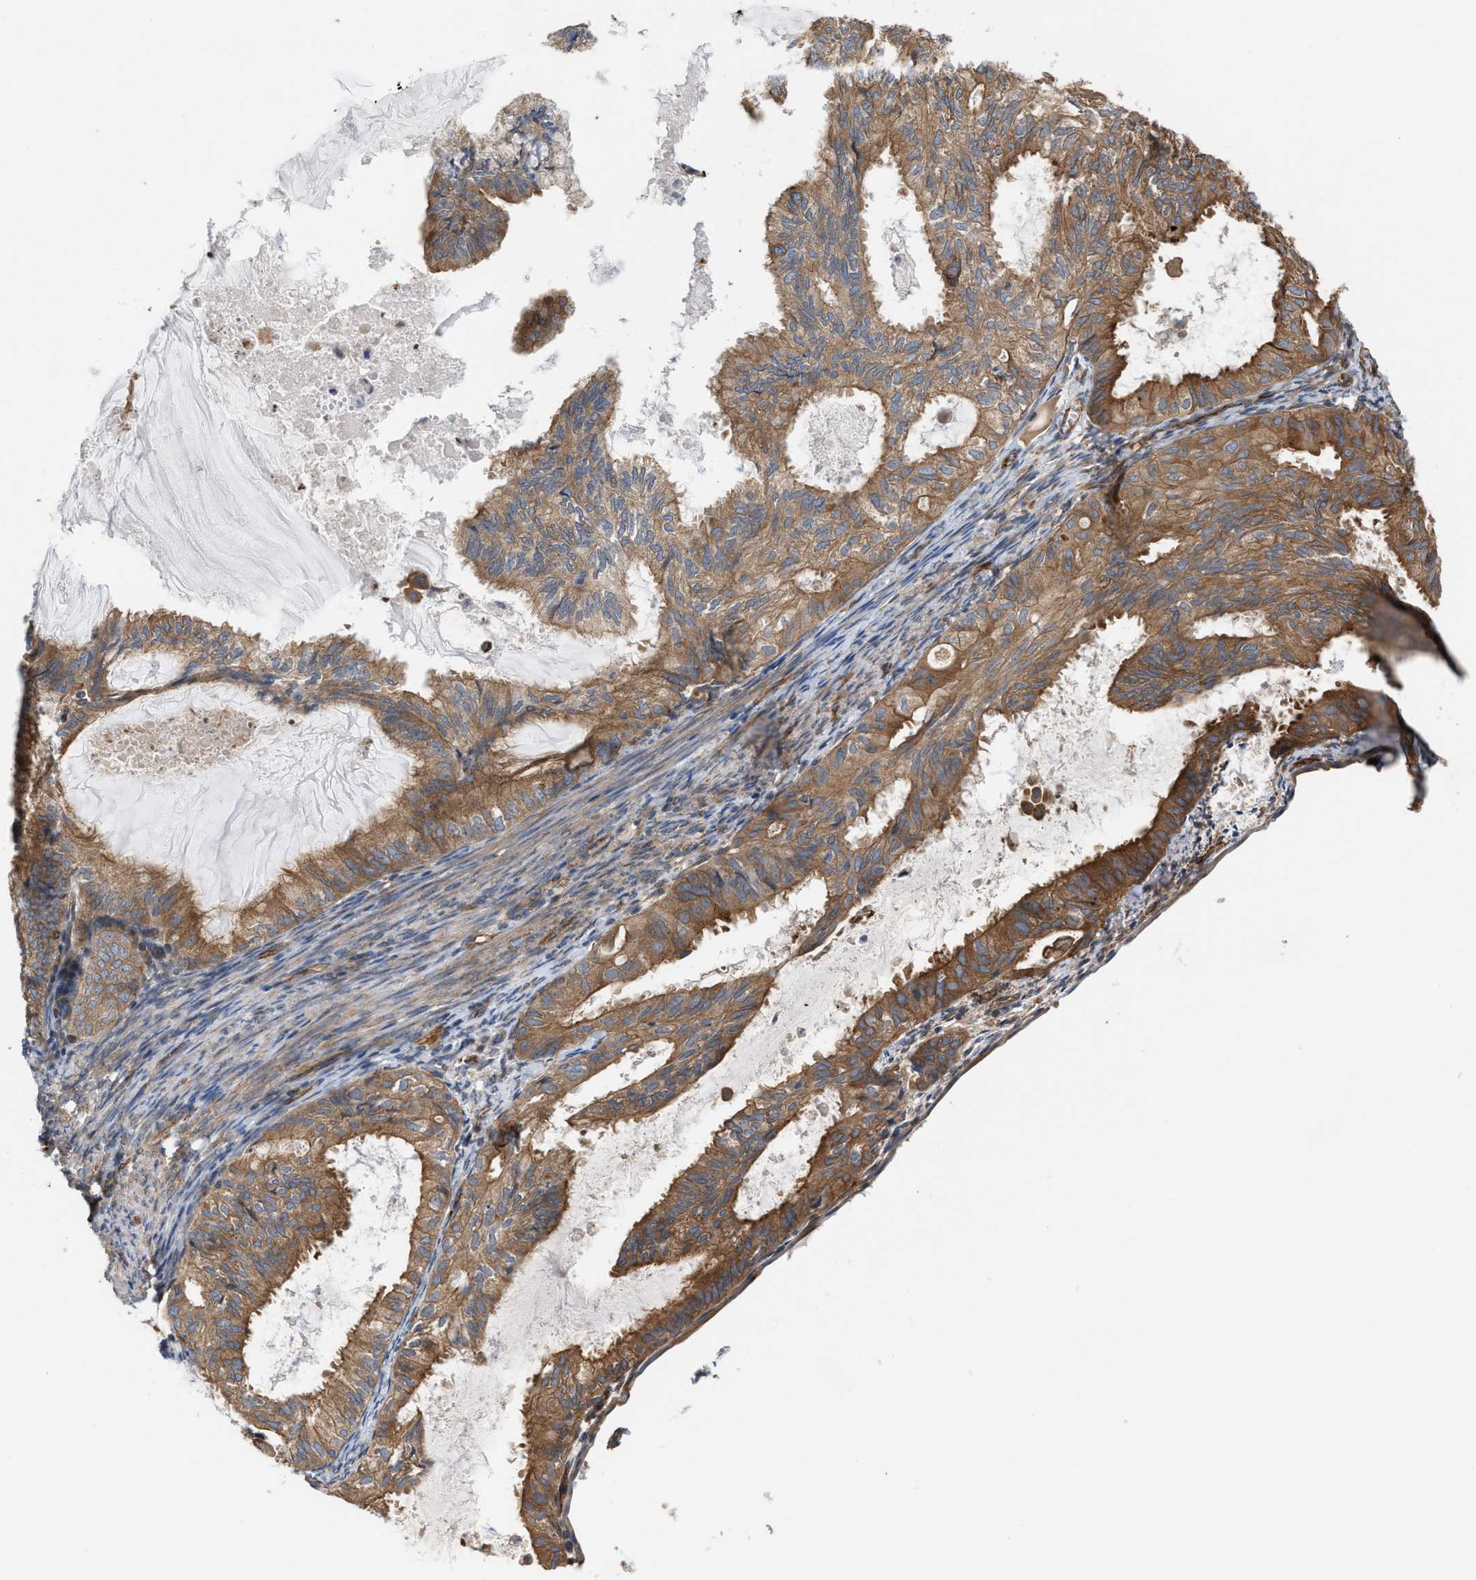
{"staining": {"intensity": "moderate", "quantity": ">75%", "location": "cytoplasmic/membranous"}, "tissue": "cervical cancer", "cell_type": "Tumor cells", "image_type": "cancer", "snomed": [{"axis": "morphology", "description": "Normal tissue, NOS"}, {"axis": "morphology", "description": "Adenocarcinoma, NOS"}, {"axis": "topography", "description": "Cervix"}, {"axis": "topography", "description": "Endometrium"}], "caption": "Tumor cells demonstrate moderate cytoplasmic/membranous positivity in approximately >75% of cells in cervical cancer (adenocarcinoma).", "gene": "EPS15L1", "patient": {"sex": "female", "age": 86}}